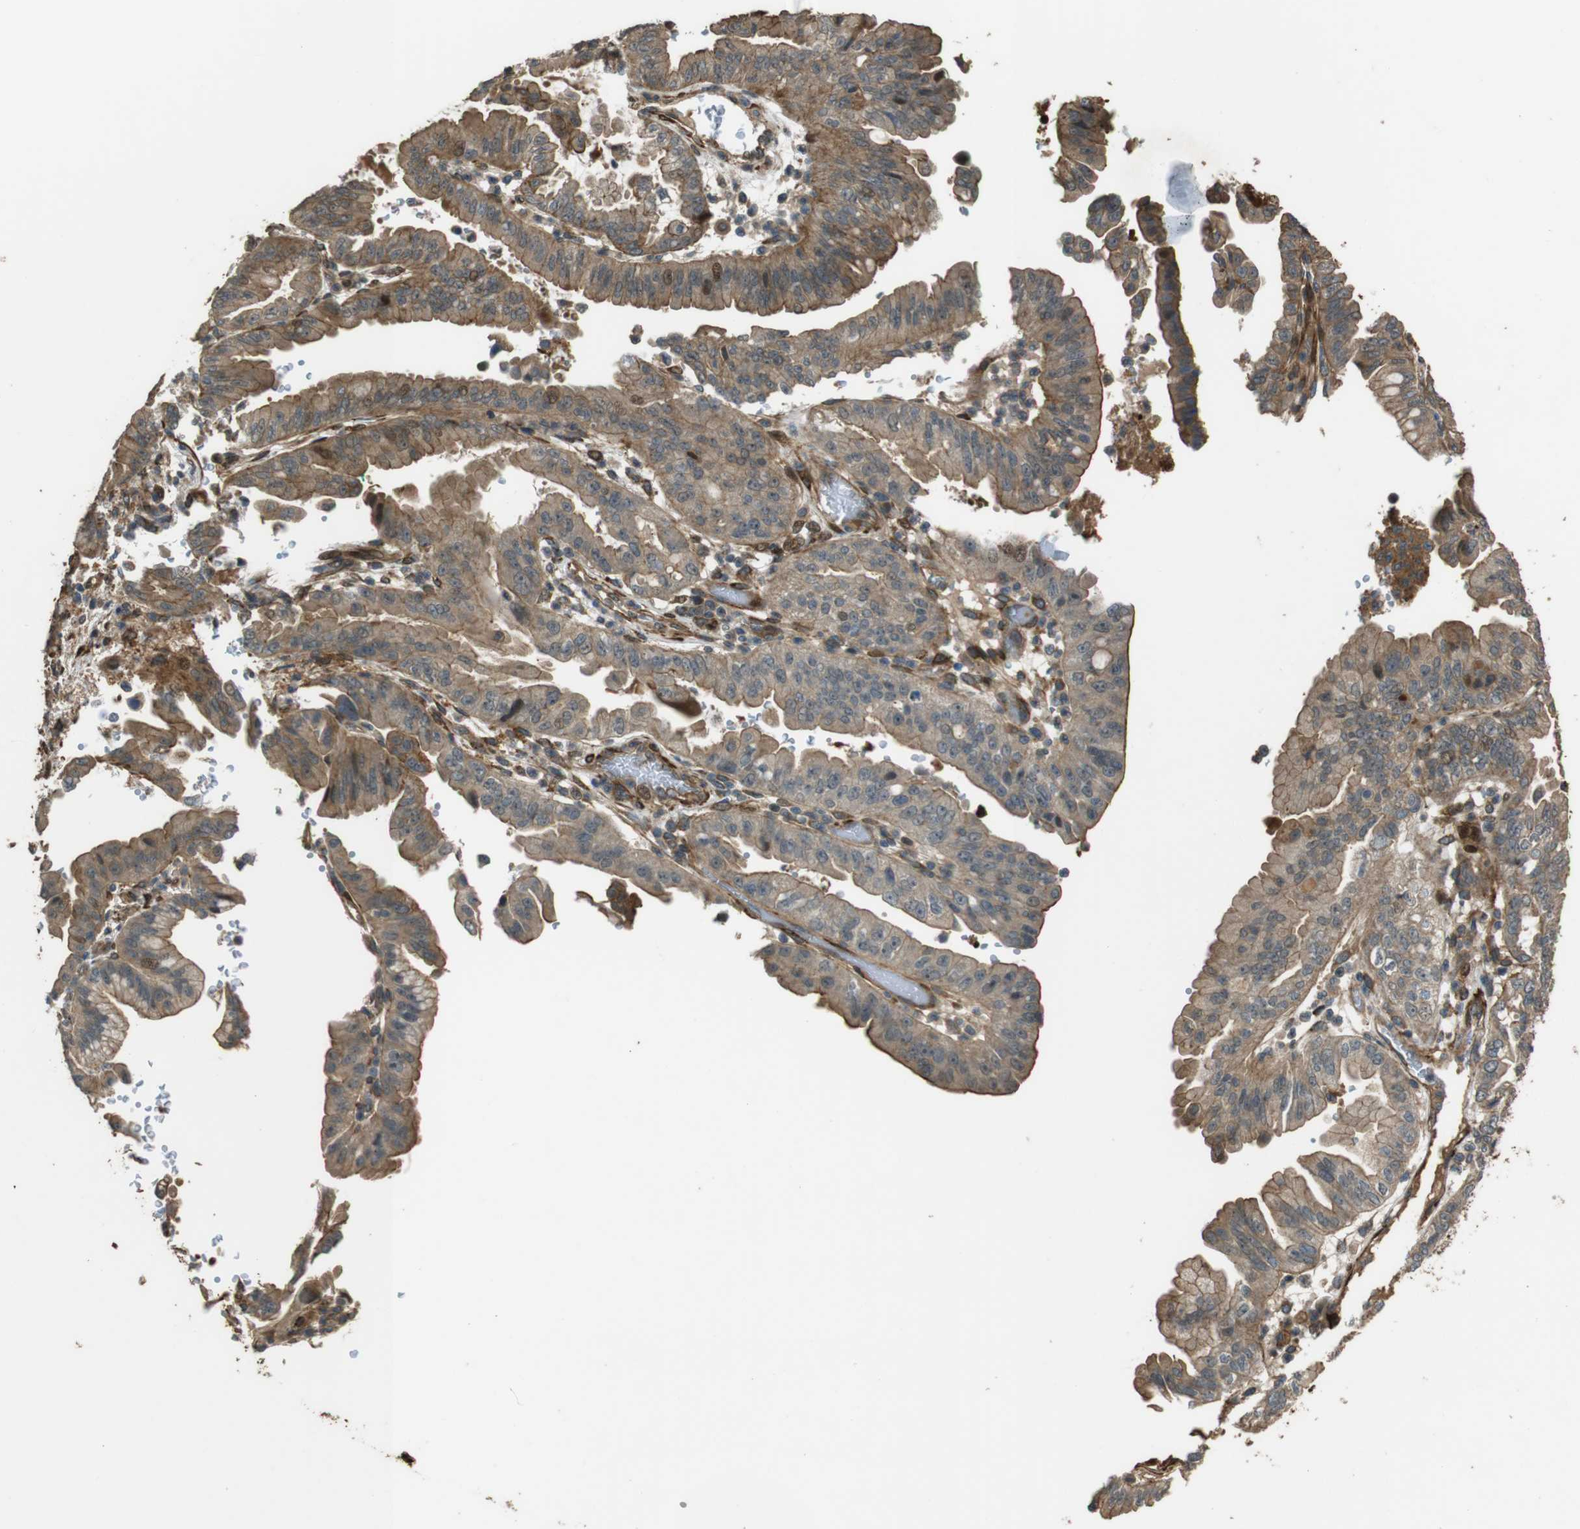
{"staining": {"intensity": "moderate", "quantity": ">75%", "location": "cytoplasmic/membranous"}, "tissue": "pancreatic cancer", "cell_type": "Tumor cells", "image_type": "cancer", "snomed": [{"axis": "morphology", "description": "Adenocarcinoma, NOS"}, {"axis": "topography", "description": "Pancreas"}], "caption": "Protein staining of pancreatic cancer tissue exhibits moderate cytoplasmic/membranous positivity in about >75% of tumor cells. (DAB IHC, brown staining for protein, blue staining for nuclei).", "gene": "MSRB3", "patient": {"sex": "male", "age": 70}}